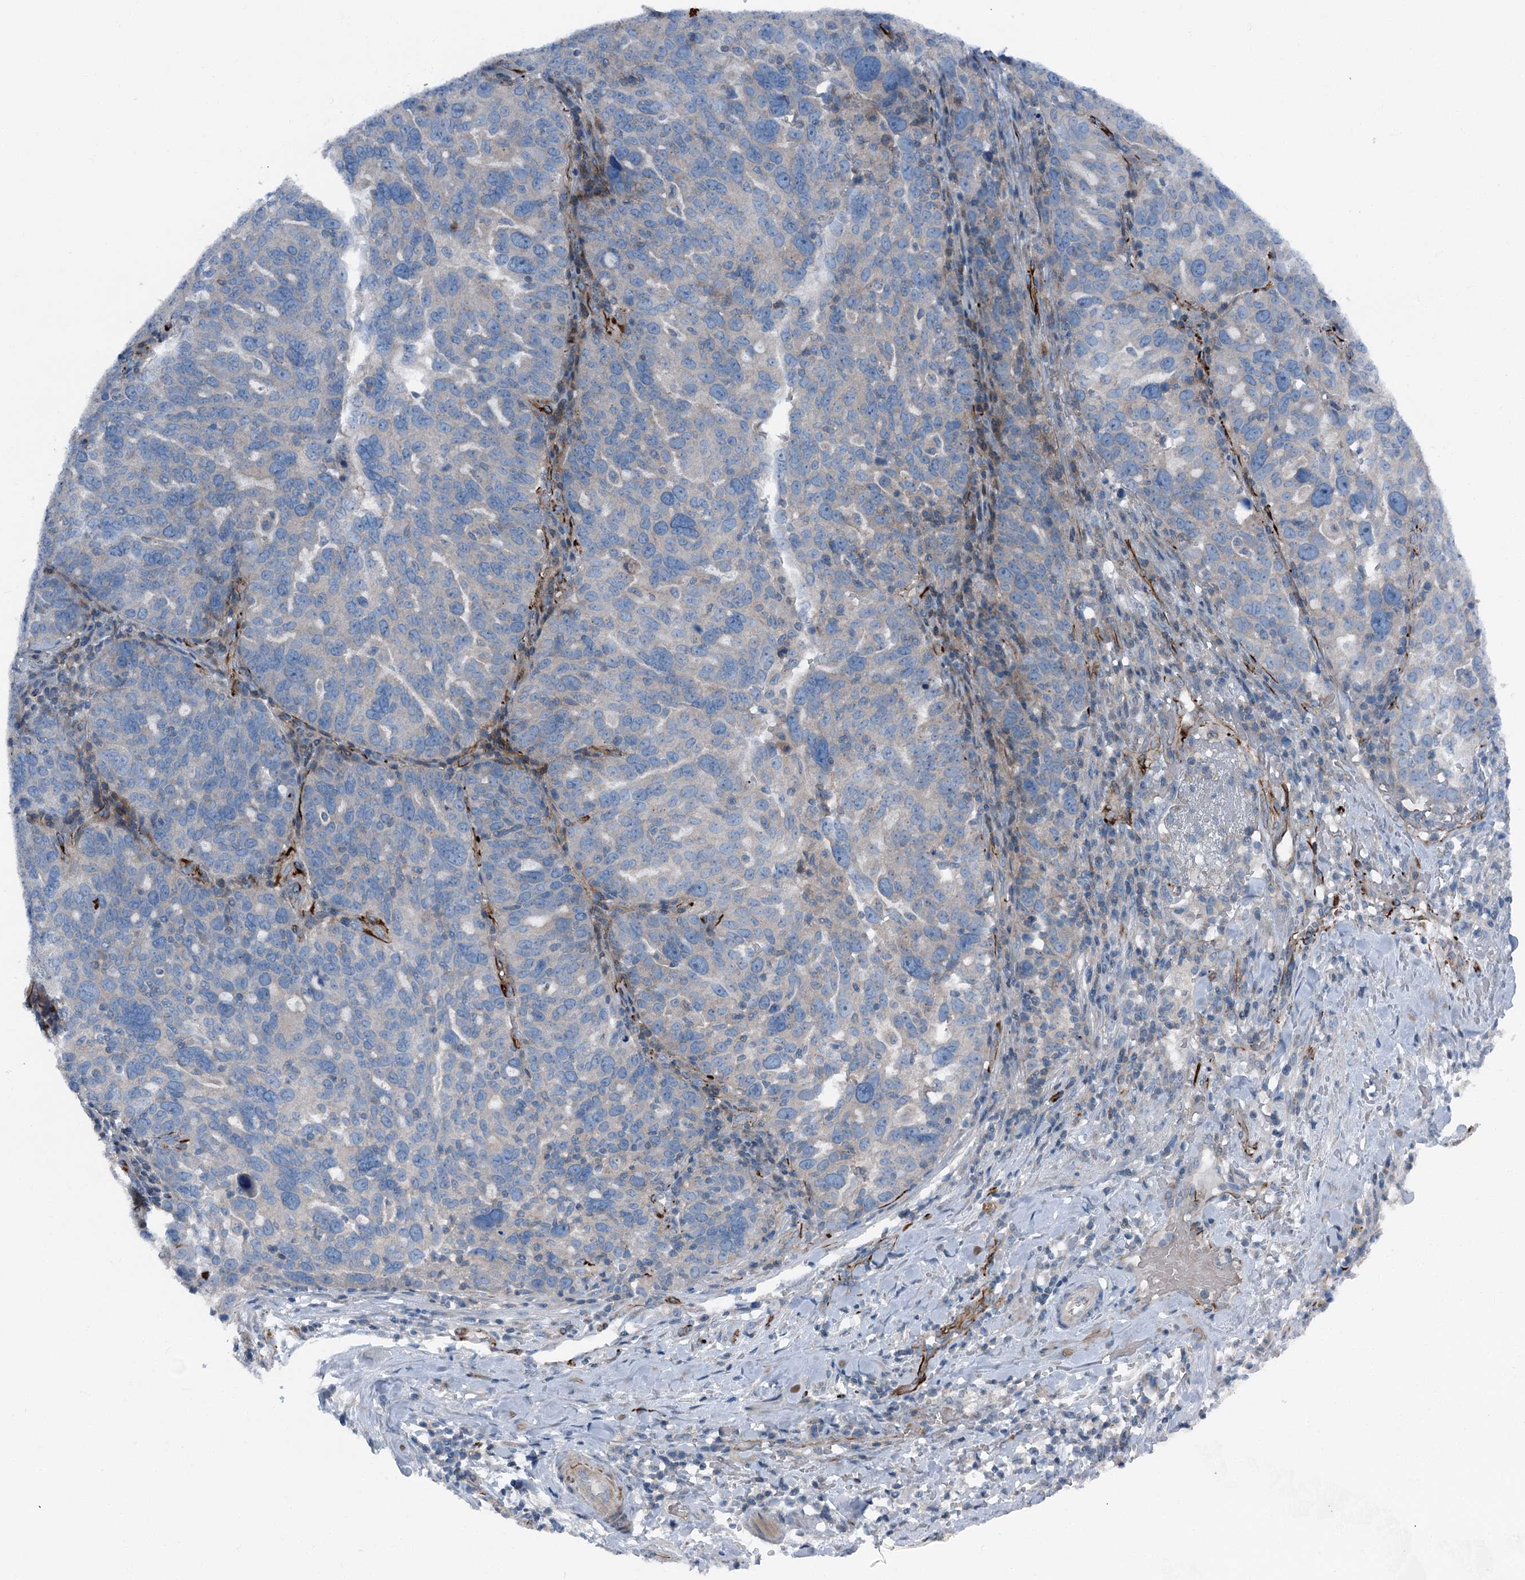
{"staining": {"intensity": "negative", "quantity": "none", "location": "none"}, "tissue": "ovarian cancer", "cell_type": "Tumor cells", "image_type": "cancer", "snomed": [{"axis": "morphology", "description": "Cystadenocarcinoma, serous, NOS"}, {"axis": "topography", "description": "Ovary"}], "caption": "There is no significant expression in tumor cells of ovarian cancer (serous cystadenocarcinoma).", "gene": "AXL", "patient": {"sex": "female", "age": 59}}